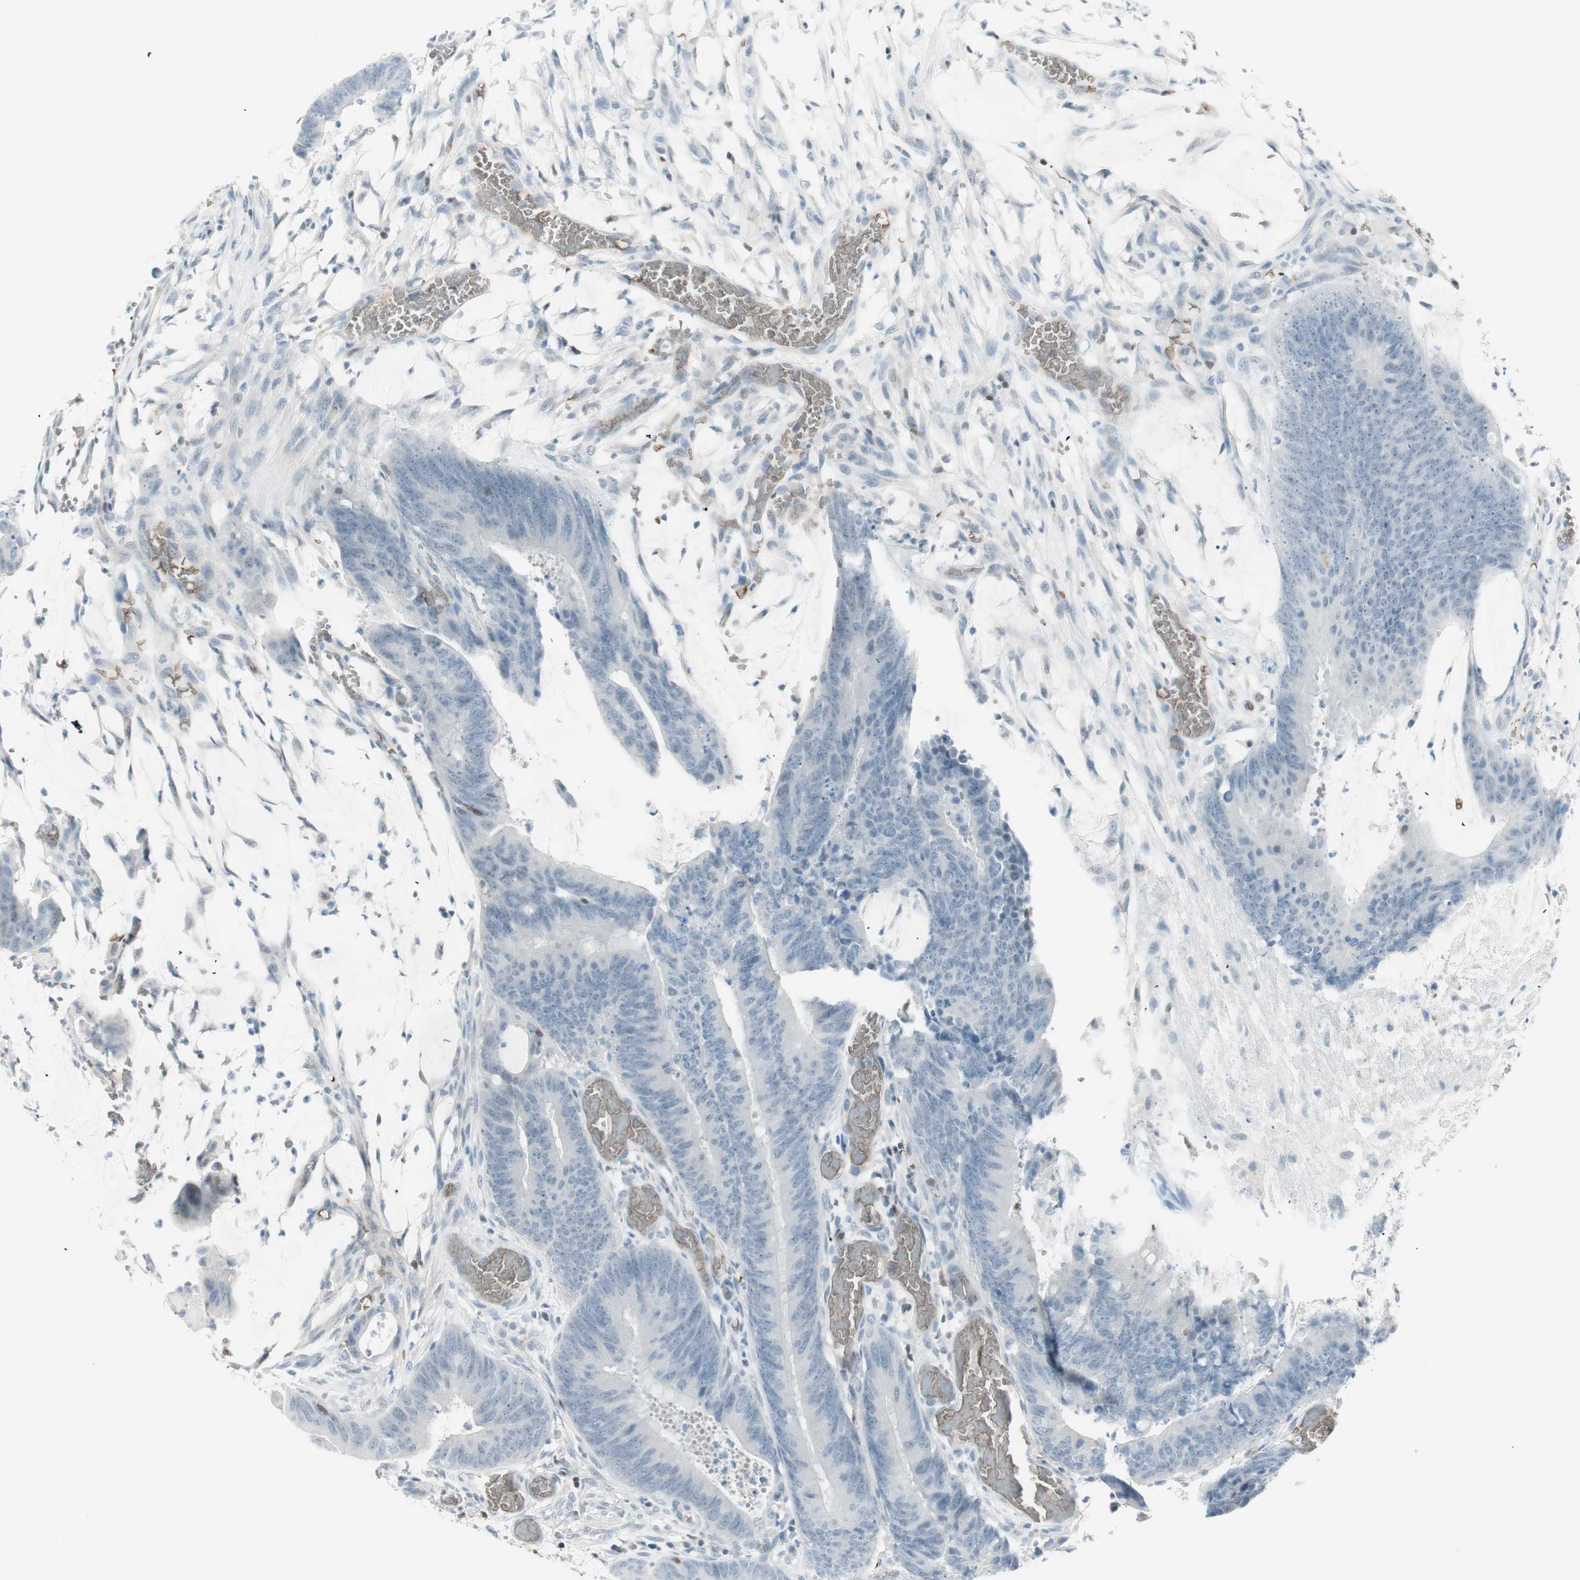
{"staining": {"intensity": "negative", "quantity": "none", "location": "none"}, "tissue": "colorectal cancer", "cell_type": "Tumor cells", "image_type": "cancer", "snomed": [{"axis": "morphology", "description": "Adenocarcinoma, NOS"}, {"axis": "topography", "description": "Rectum"}], "caption": "The immunohistochemistry micrograph has no significant expression in tumor cells of colorectal cancer tissue. (Brightfield microscopy of DAB (3,3'-diaminobenzidine) immunohistochemistry (IHC) at high magnification).", "gene": "MAP4K1", "patient": {"sex": "female", "age": 66}}